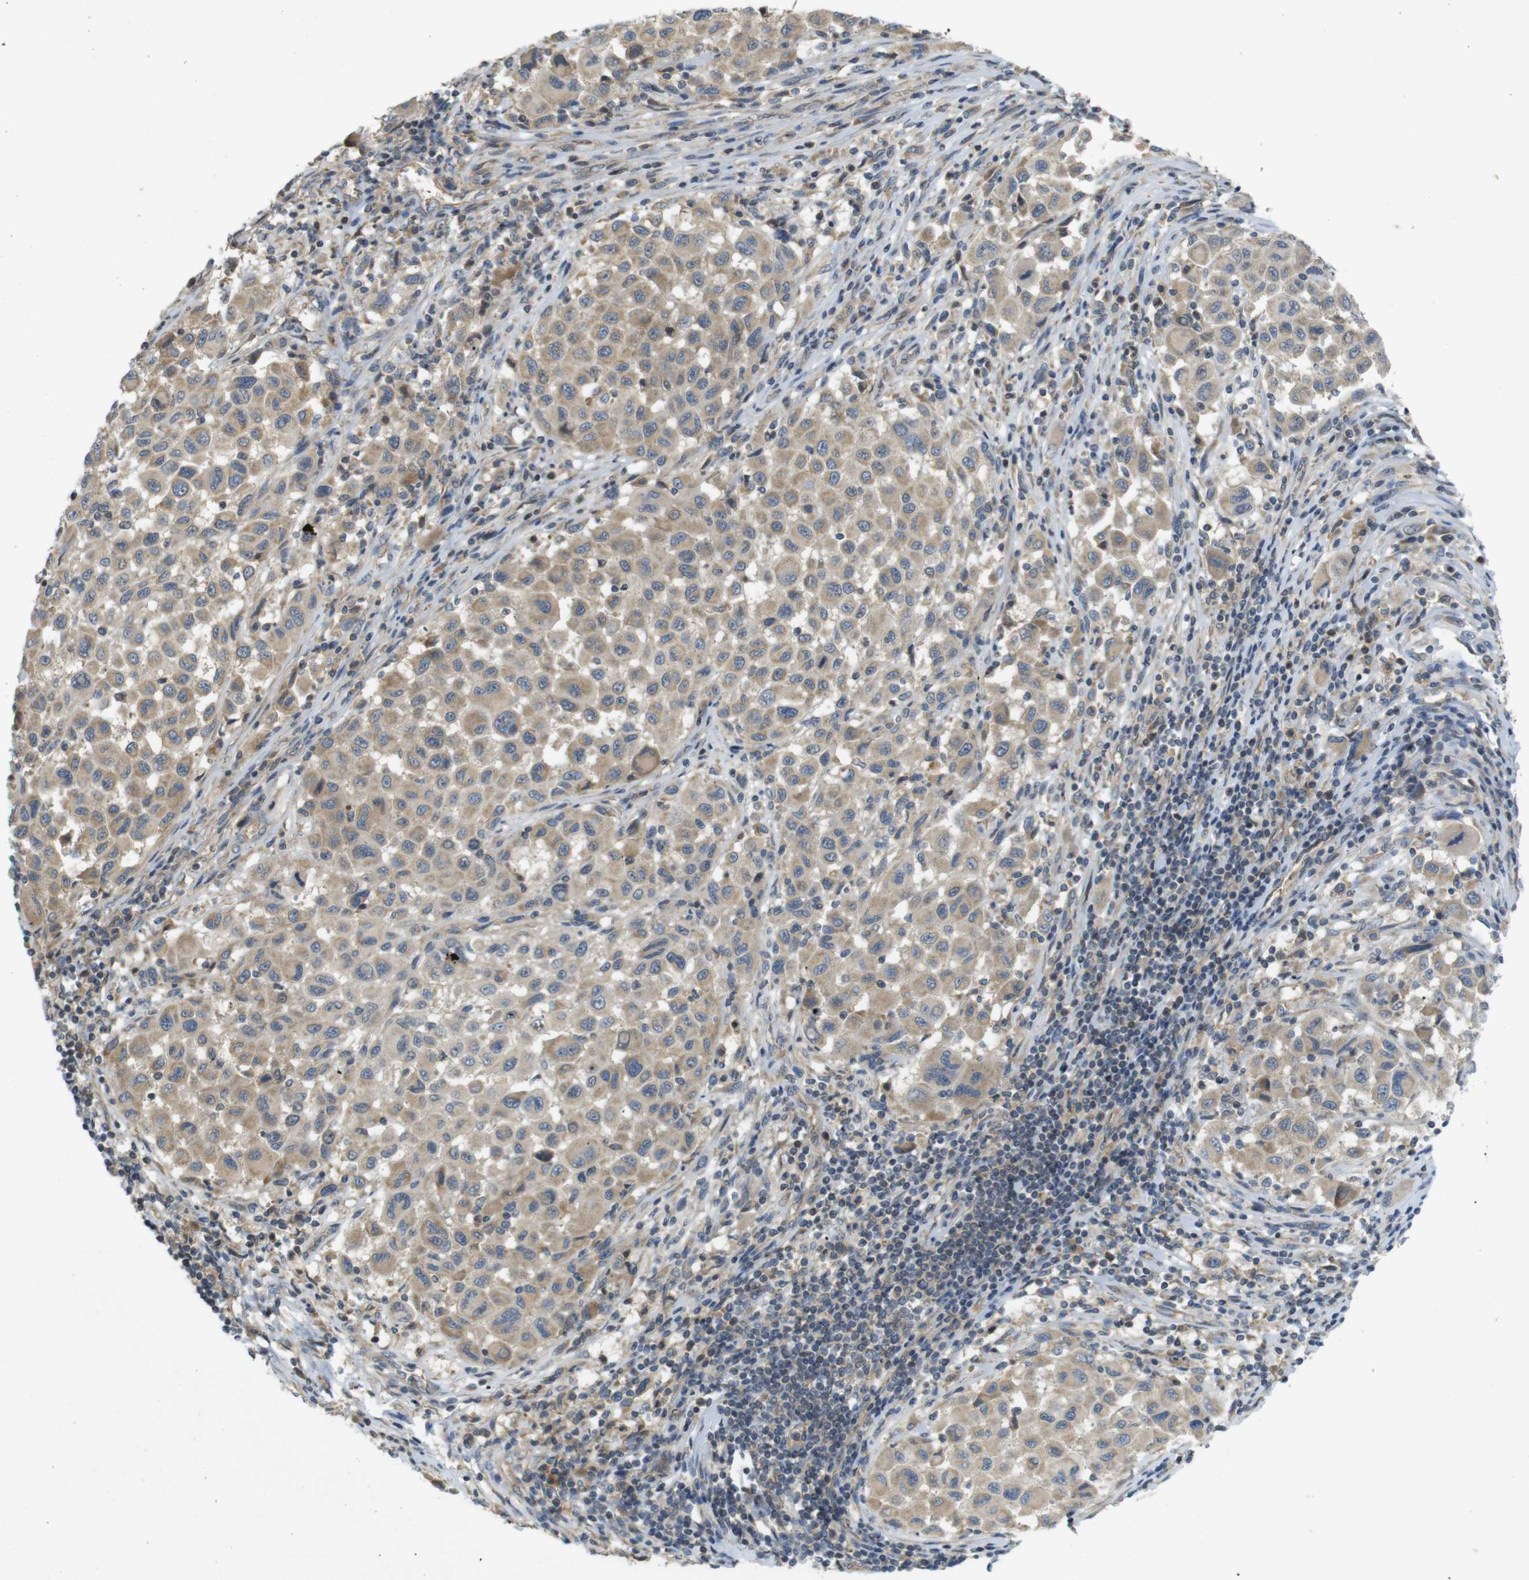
{"staining": {"intensity": "weak", "quantity": ">75%", "location": "cytoplasmic/membranous"}, "tissue": "melanoma", "cell_type": "Tumor cells", "image_type": "cancer", "snomed": [{"axis": "morphology", "description": "Malignant melanoma, Metastatic site"}, {"axis": "topography", "description": "Lymph node"}], "caption": "Immunohistochemical staining of malignant melanoma (metastatic site) demonstrates low levels of weak cytoplasmic/membranous expression in approximately >75% of tumor cells.", "gene": "CLTC", "patient": {"sex": "male", "age": 61}}